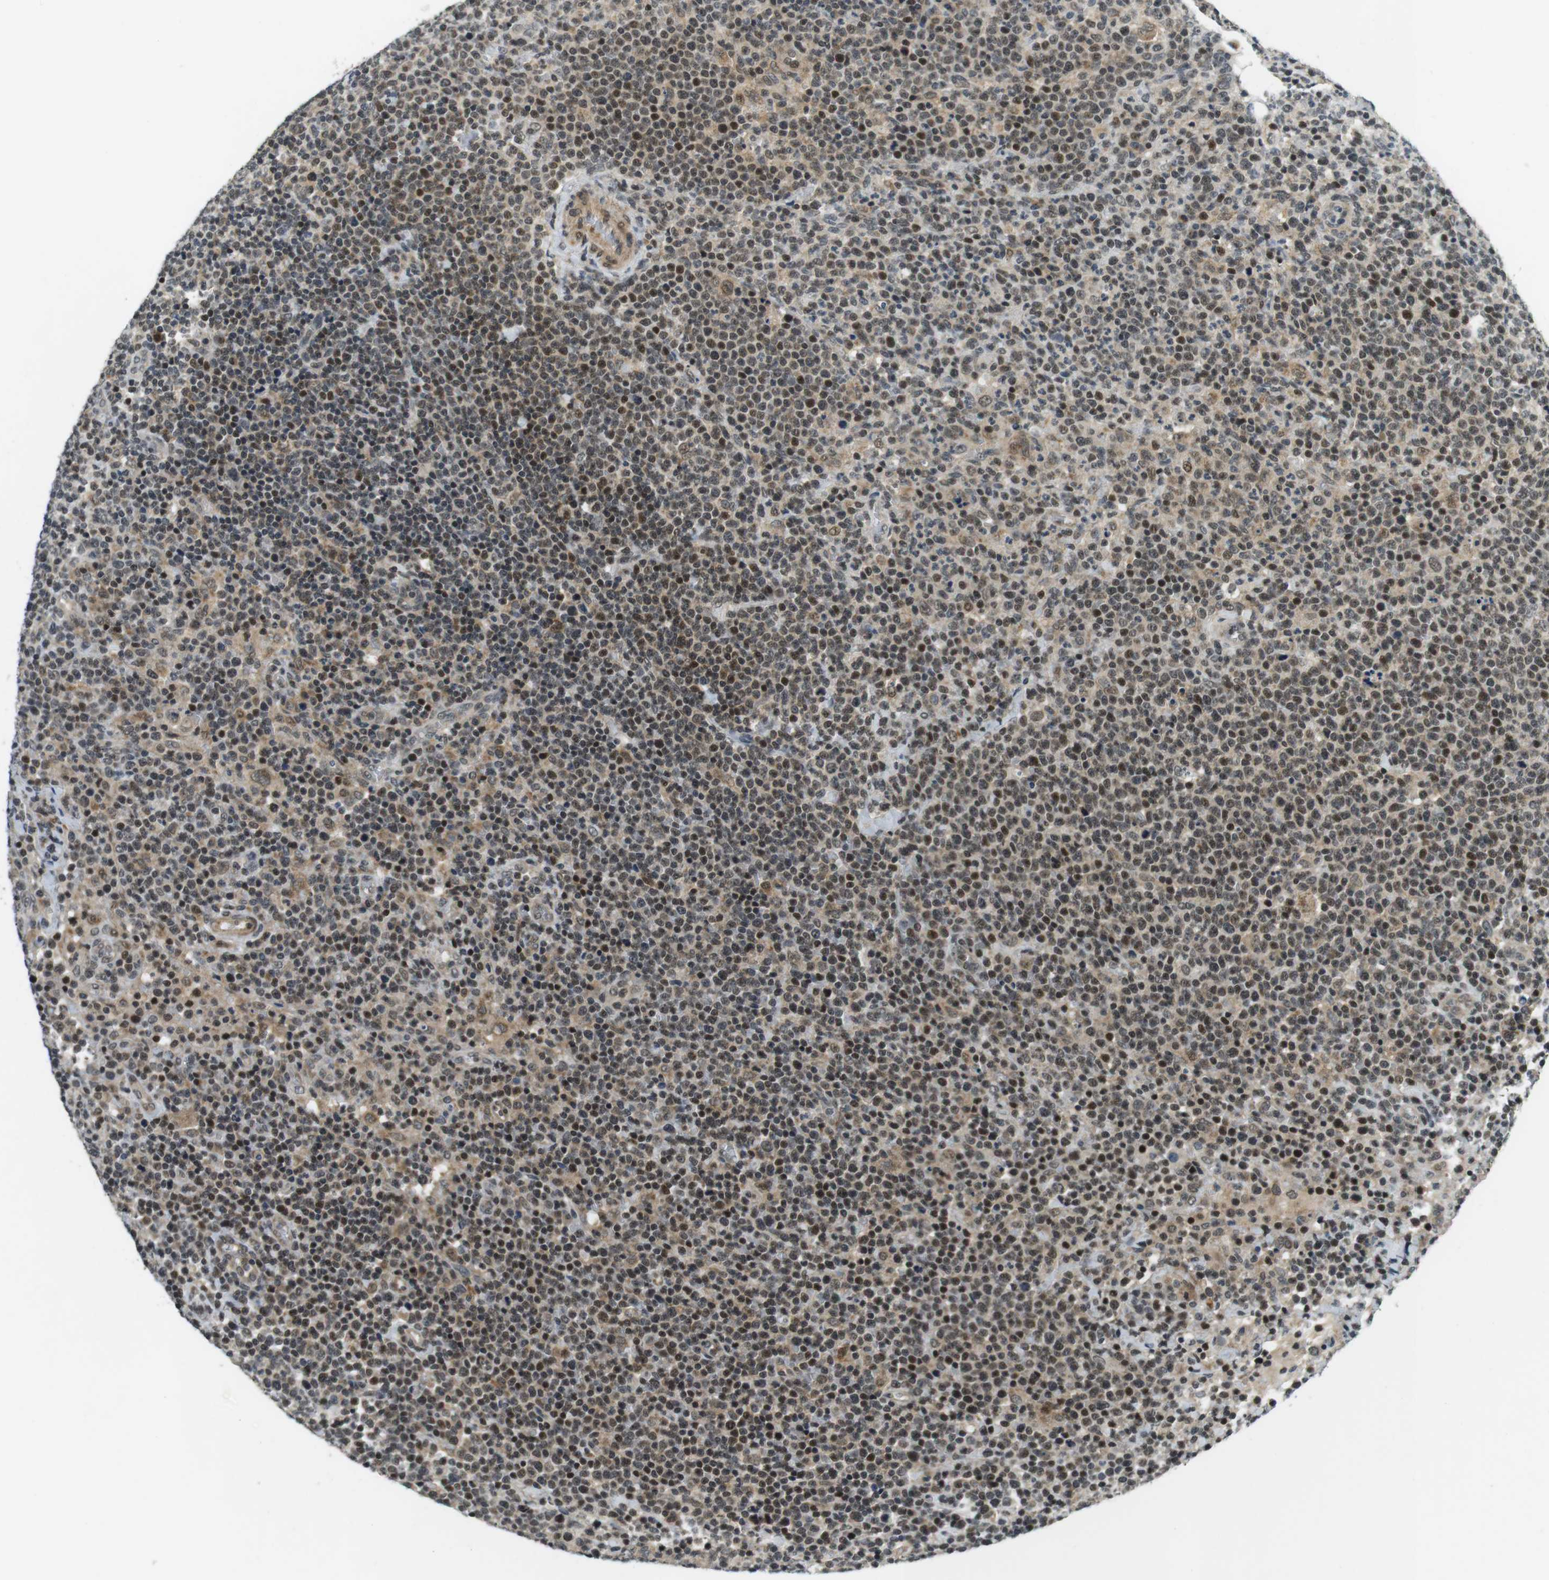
{"staining": {"intensity": "moderate", "quantity": ">75%", "location": "nuclear"}, "tissue": "lymphoma", "cell_type": "Tumor cells", "image_type": "cancer", "snomed": [{"axis": "morphology", "description": "Malignant lymphoma, non-Hodgkin's type, High grade"}, {"axis": "topography", "description": "Lymph node"}], "caption": "IHC (DAB (3,3'-diaminobenzidine)) staining of human malignant lymphoma, non-Hodgkin's type (high-grade) reveals moderate nuclear protein expression in approximately >75% of tumor cells. (DAB IHC with brightfield microscopy, high magnification).", "gene": "BRD4", "patient": {"sex": "male", "age": 61}}